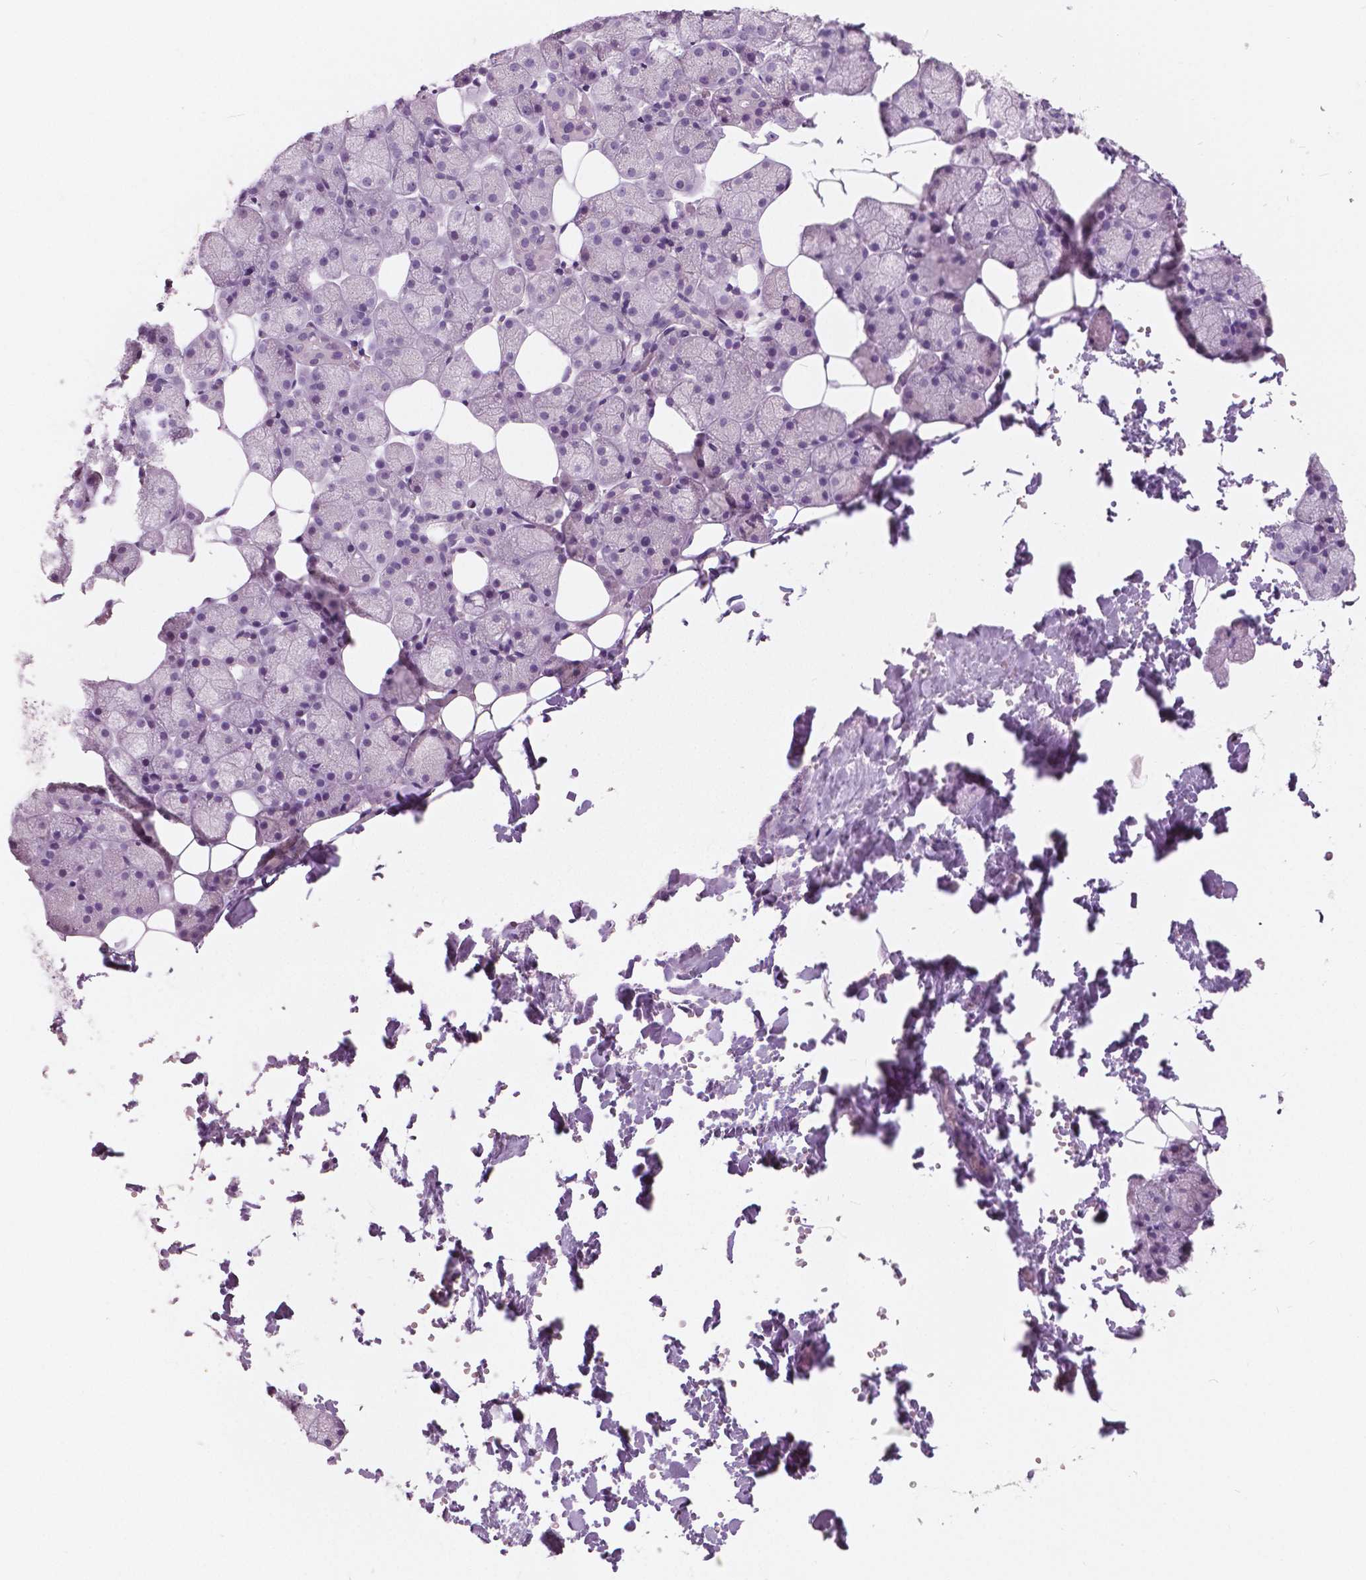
{"staining": {"intensity": "weak", "quantity": "<25%", "location": "nuclear"}, "tissue": "salivary gland", "cell_type": "Glandular cells", "image_type": "normal", "snomed": [{"axis": "morphology", "description": "Normal tissue, NOS"}, {"axis": "topography", "description": "Salivary gland"}], "caption": "Human salivary gland stained for a protein using IHC reveals no staining in glandular cells.", "gene": "A4GNT", "patient": {"sex": "male", "age": 38}}